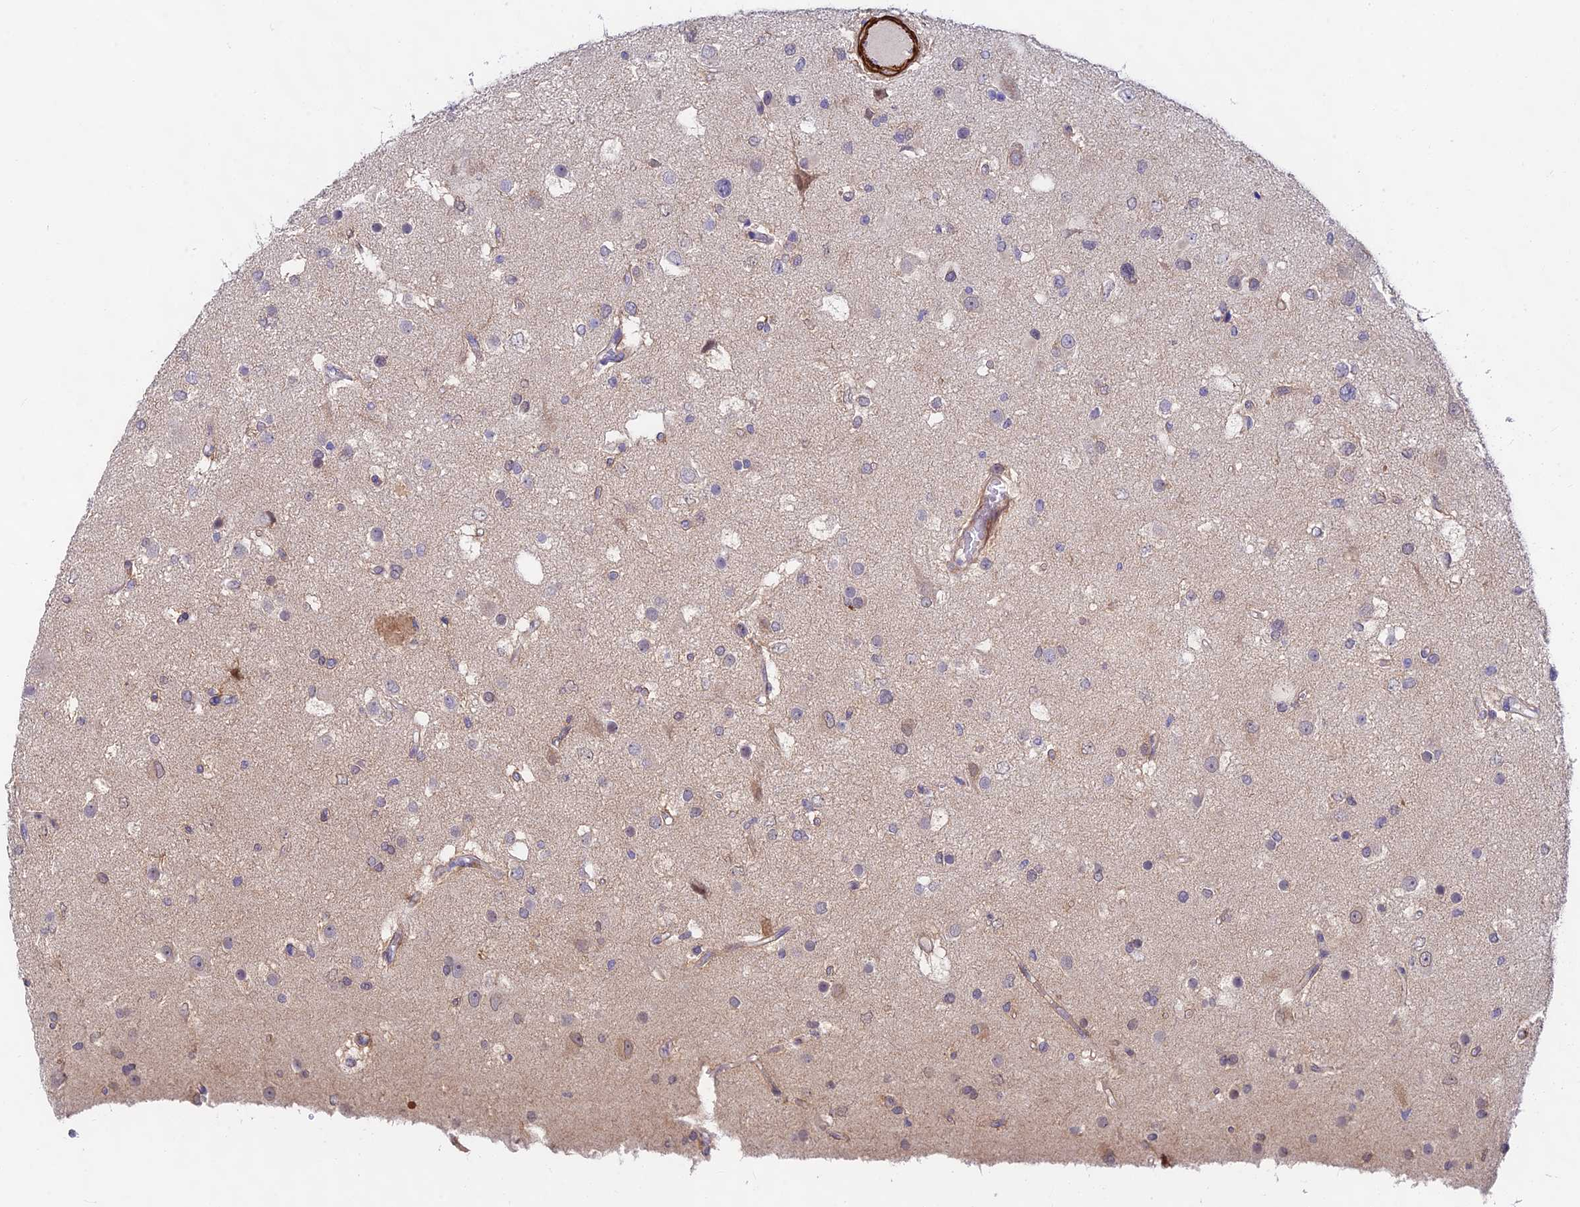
{"staining": {"intensity": "negative", "quantity": "none", "location": "none"}, "tissue": "glioma", "cell_type": "Tumor cells", "image_type": "cancer", "snomed": [{"axis": "morphology", "description": "Glioma, malignant, High grade"}, {"axis": "topography", "description": "Brain"}], "caption": "This is an IHC micrograph of human malignant high-grade glioma. There is no positivity in tumor cells.", "gene": "ANKRD50", "patient": {"sex": "male", "age": 53}}